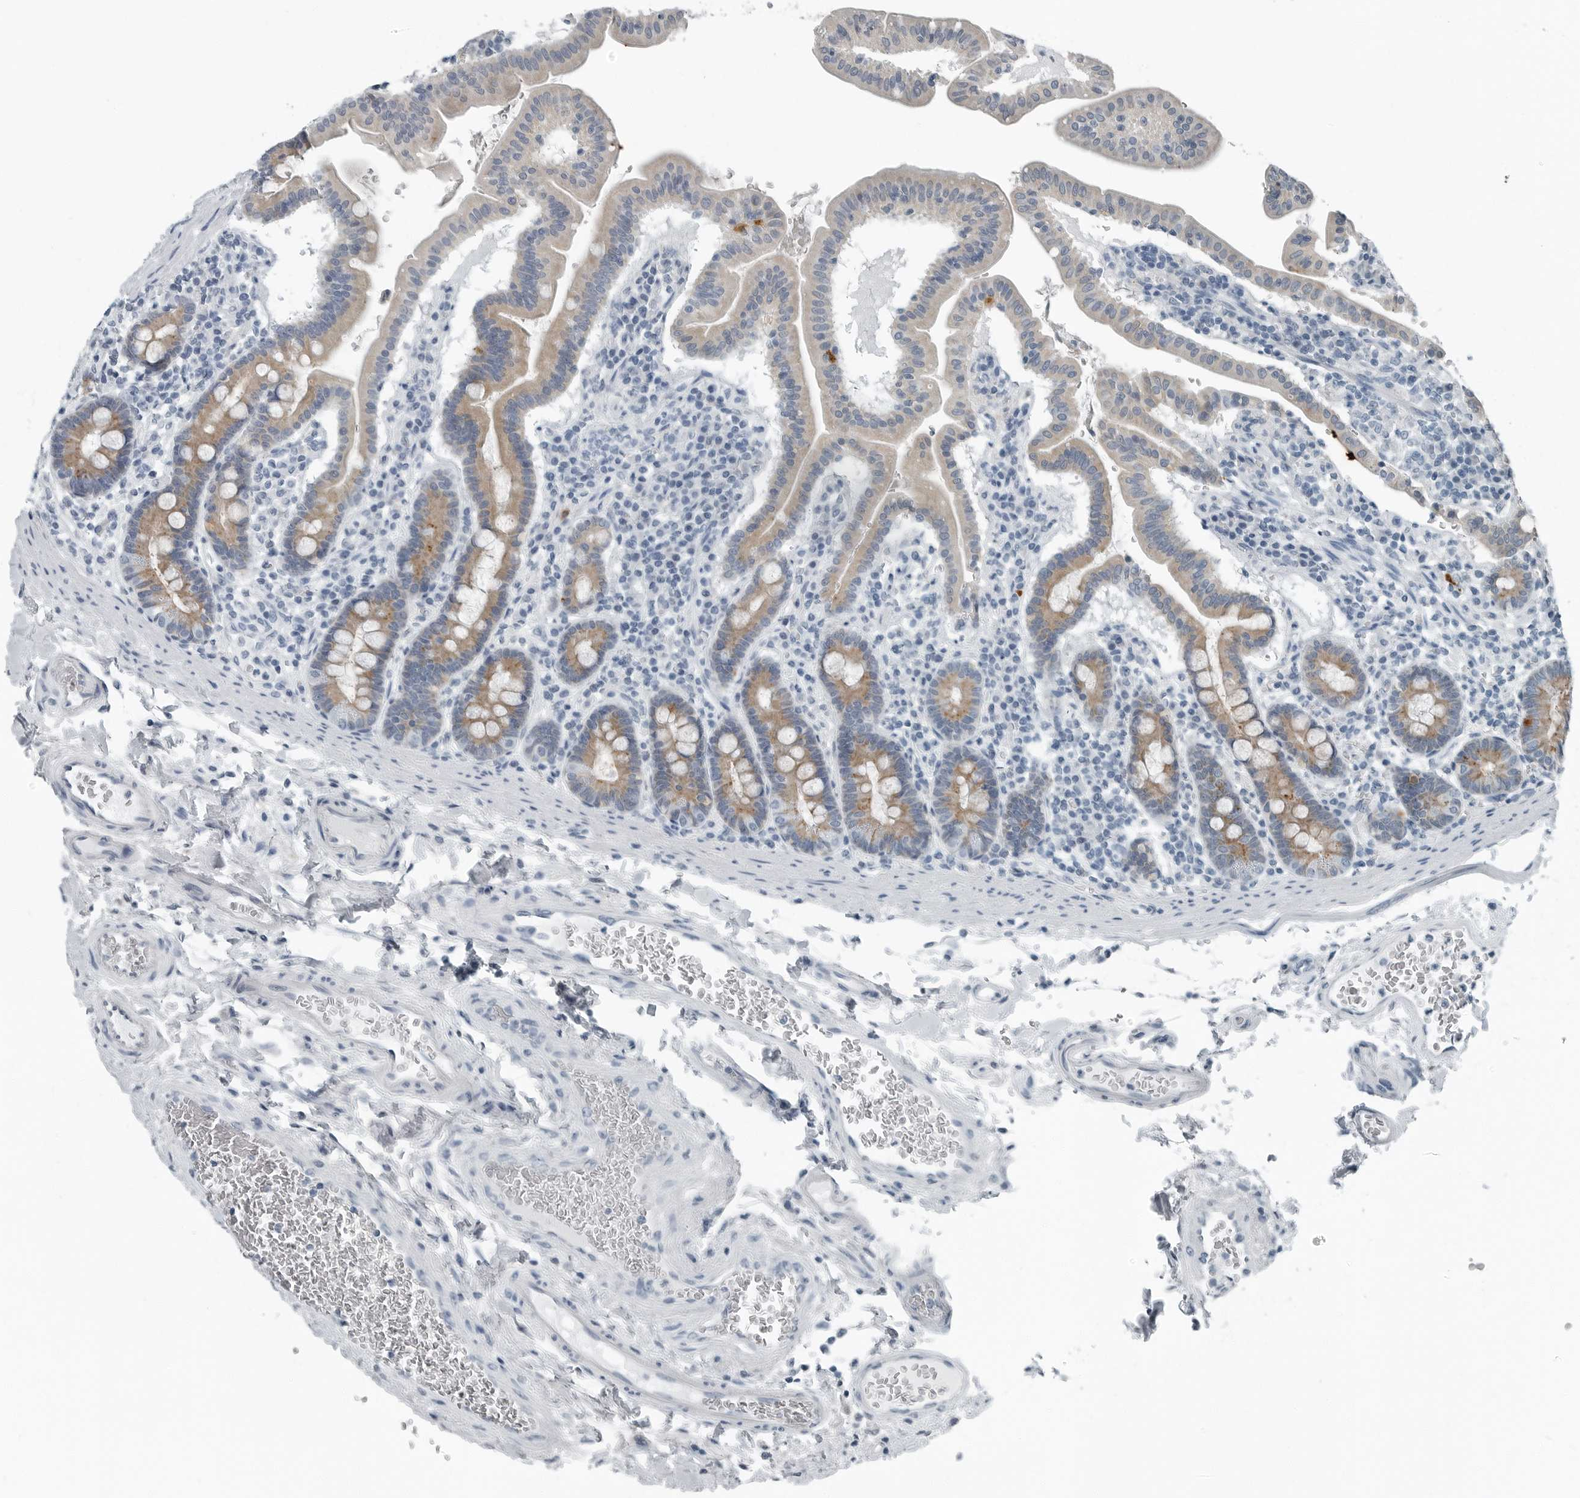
{"staining": {"intensity": "moderate", "quantity": ">75%", "location": "cytoplasmic/membranous"}, "tissue": "duodenum", "cell_type": "Glandular cells", "image_type": "normal", "snomed": [{"axis": "morphology", "description": "Normal tissue, NOS"}, {"axis": "morphology", "description": "Adenocarcinoma, NOS"}, {"axis": "topography", "description": "Pancreas"}, {"axis": "topography", "description": "Duodenum"}], "caption": "Immunohistochemistry (IHC) staining of unremarkable duodenum, which reveals medium levels of moderate cytoplasmic/membranous positivity in approximately >75% of glandular cells indicating moderate cytoplasmic/membranous protein expression. The staining was performed using DAB (brown) for protein detection and nuclei were counterstained in hematoxylin (blue).", "gene": "ZPBP2", "patient": {"sex": "male", "age": 50}}